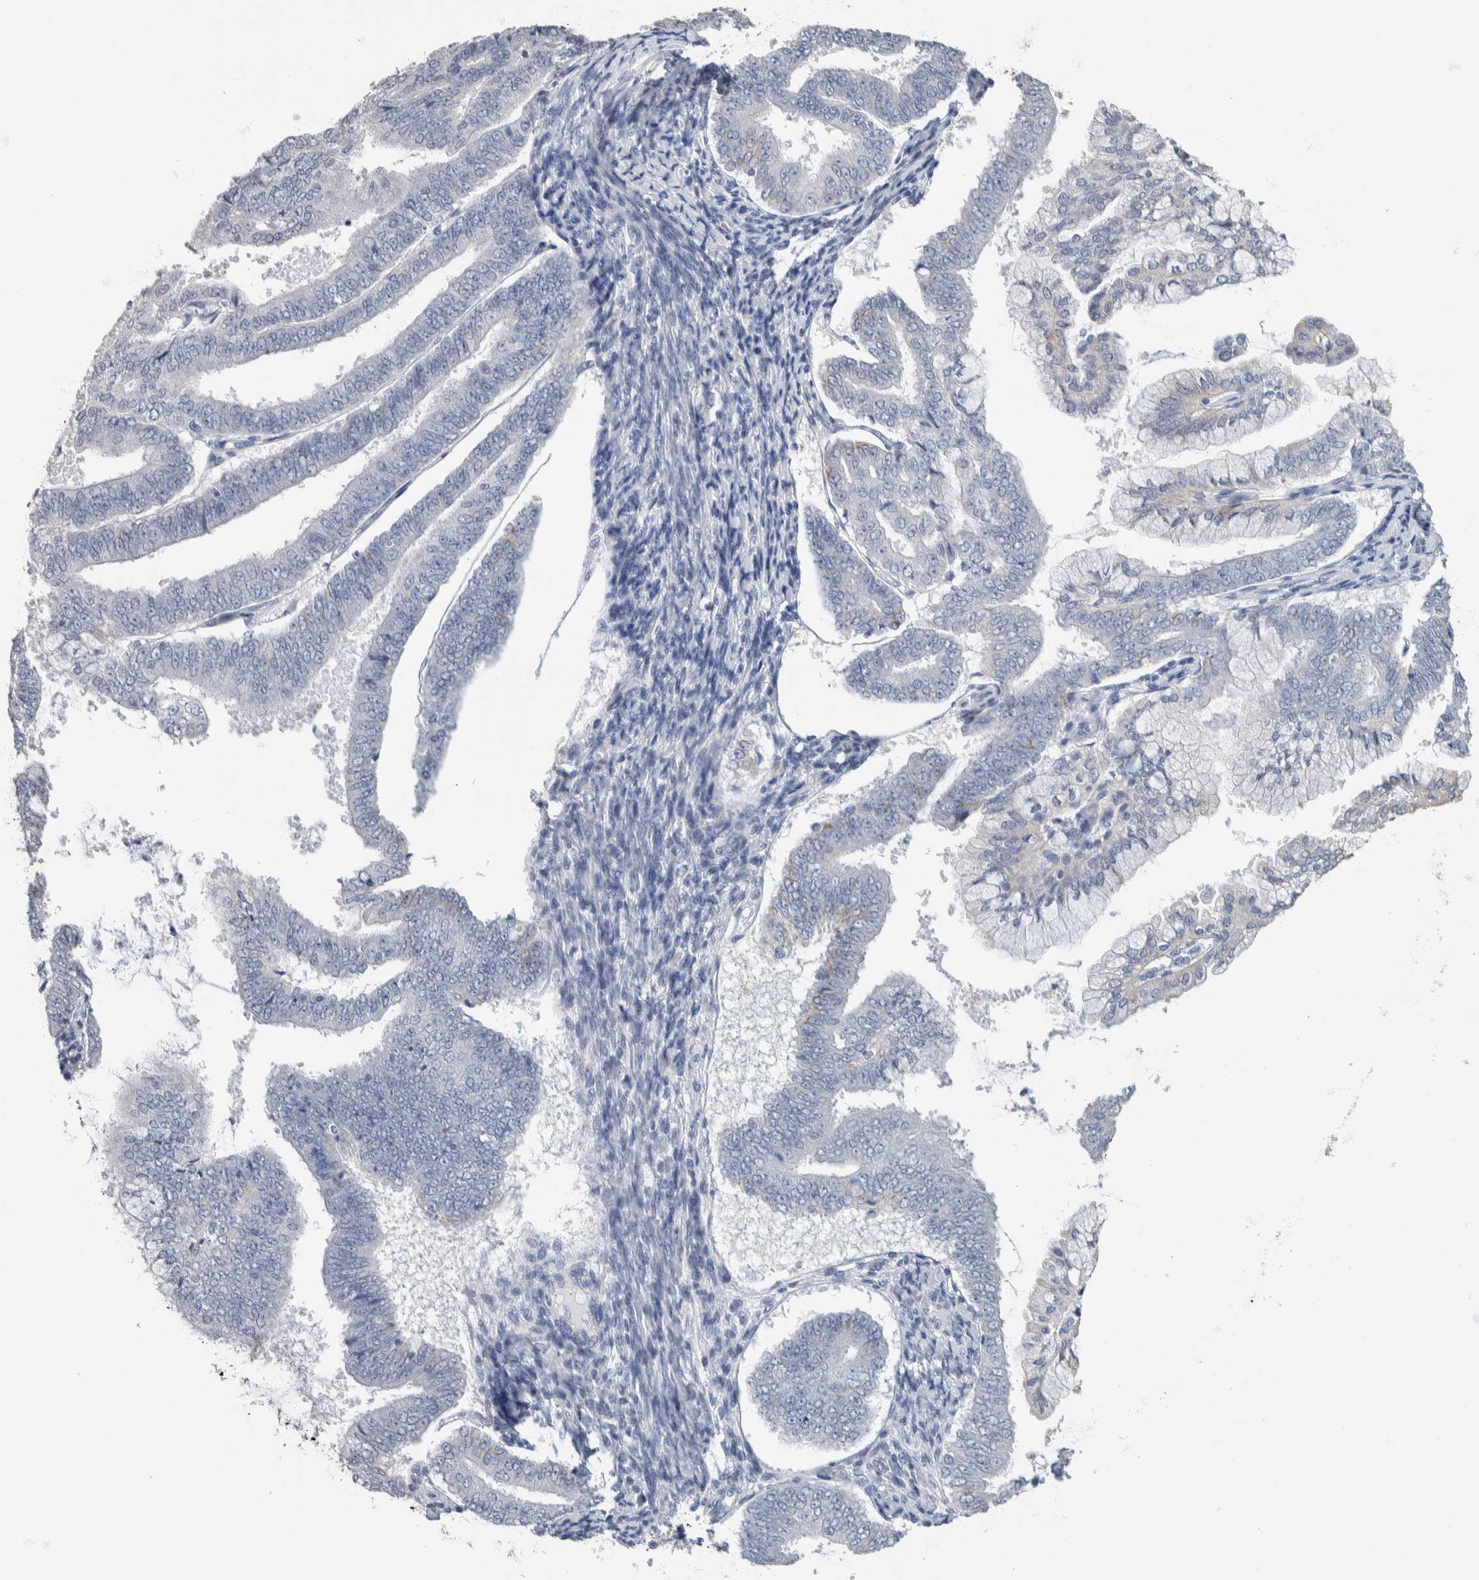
{"staining": {"intensity": "negative", "quantity": "none", "location": "none"}, "tissue": "endometrial cancer", "cell_type": "Tumor cells", "image_type": "cancer", "snomed": [{"axis": "morphology", "description": "Adenocarcinoma, NOS"}, {"axis": "topography", "description": "Endometrium"}], "caption": "DAB (3,3'-diaminobenzidine) immunohistochemical staining of human endometrial cancer (adenocarcinoma) reveals no significant expression in tumor cells. Brightfield microscopy of immunohistochemistry stained with DAB (brown) and hematoxylin (blue), captured at high magnification.", "gene": "NEFM", "patient": {"sex": "female", "age": 63}}